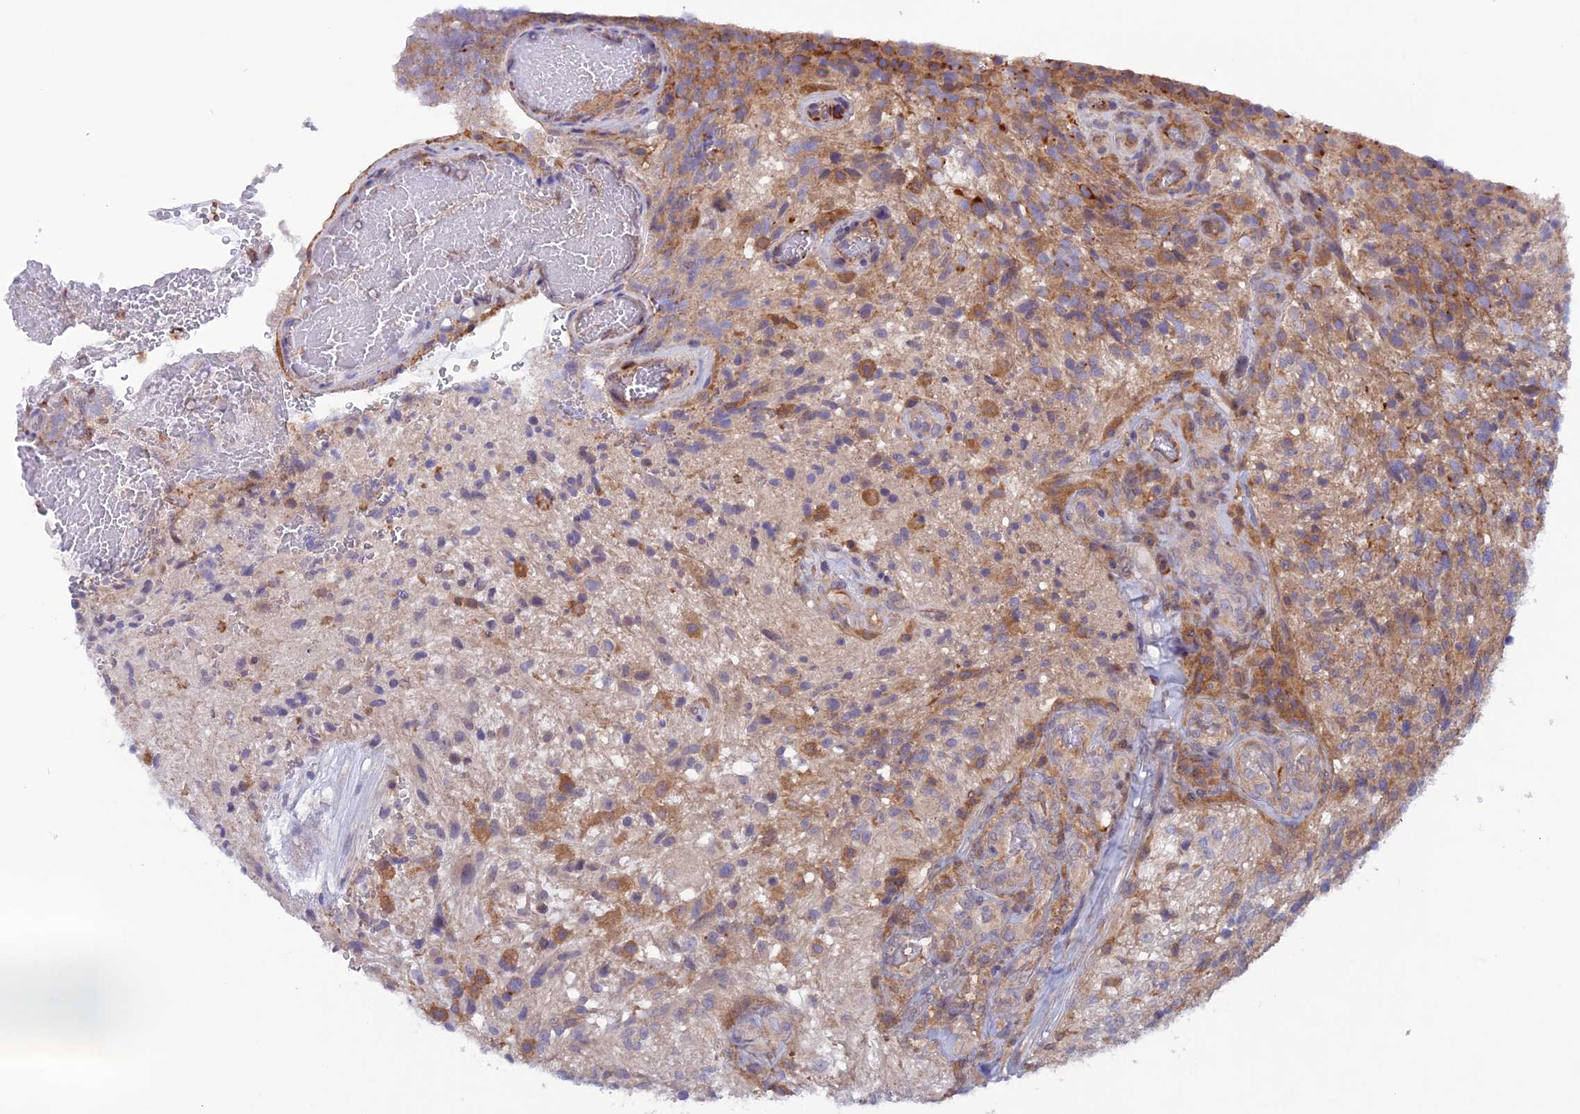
{"staining": {"intensity": "moderate", "quantity": "<25%", "location": "cytoplasmic/membranous"}, "tissue": "glioma", "cell_type": "Tumor cells", "image_type": "cancer", "snomed": [{"axis": "morphology", "description": "Glioma, malignant, High grade"}, {"axis": "topography", "description": "Brain"}], "caption": "Glioma stained with a protein marker shows moderate staining in tumor cells.", "gene": "MAST2", "patient": {"sex": "male", "age": 56}}